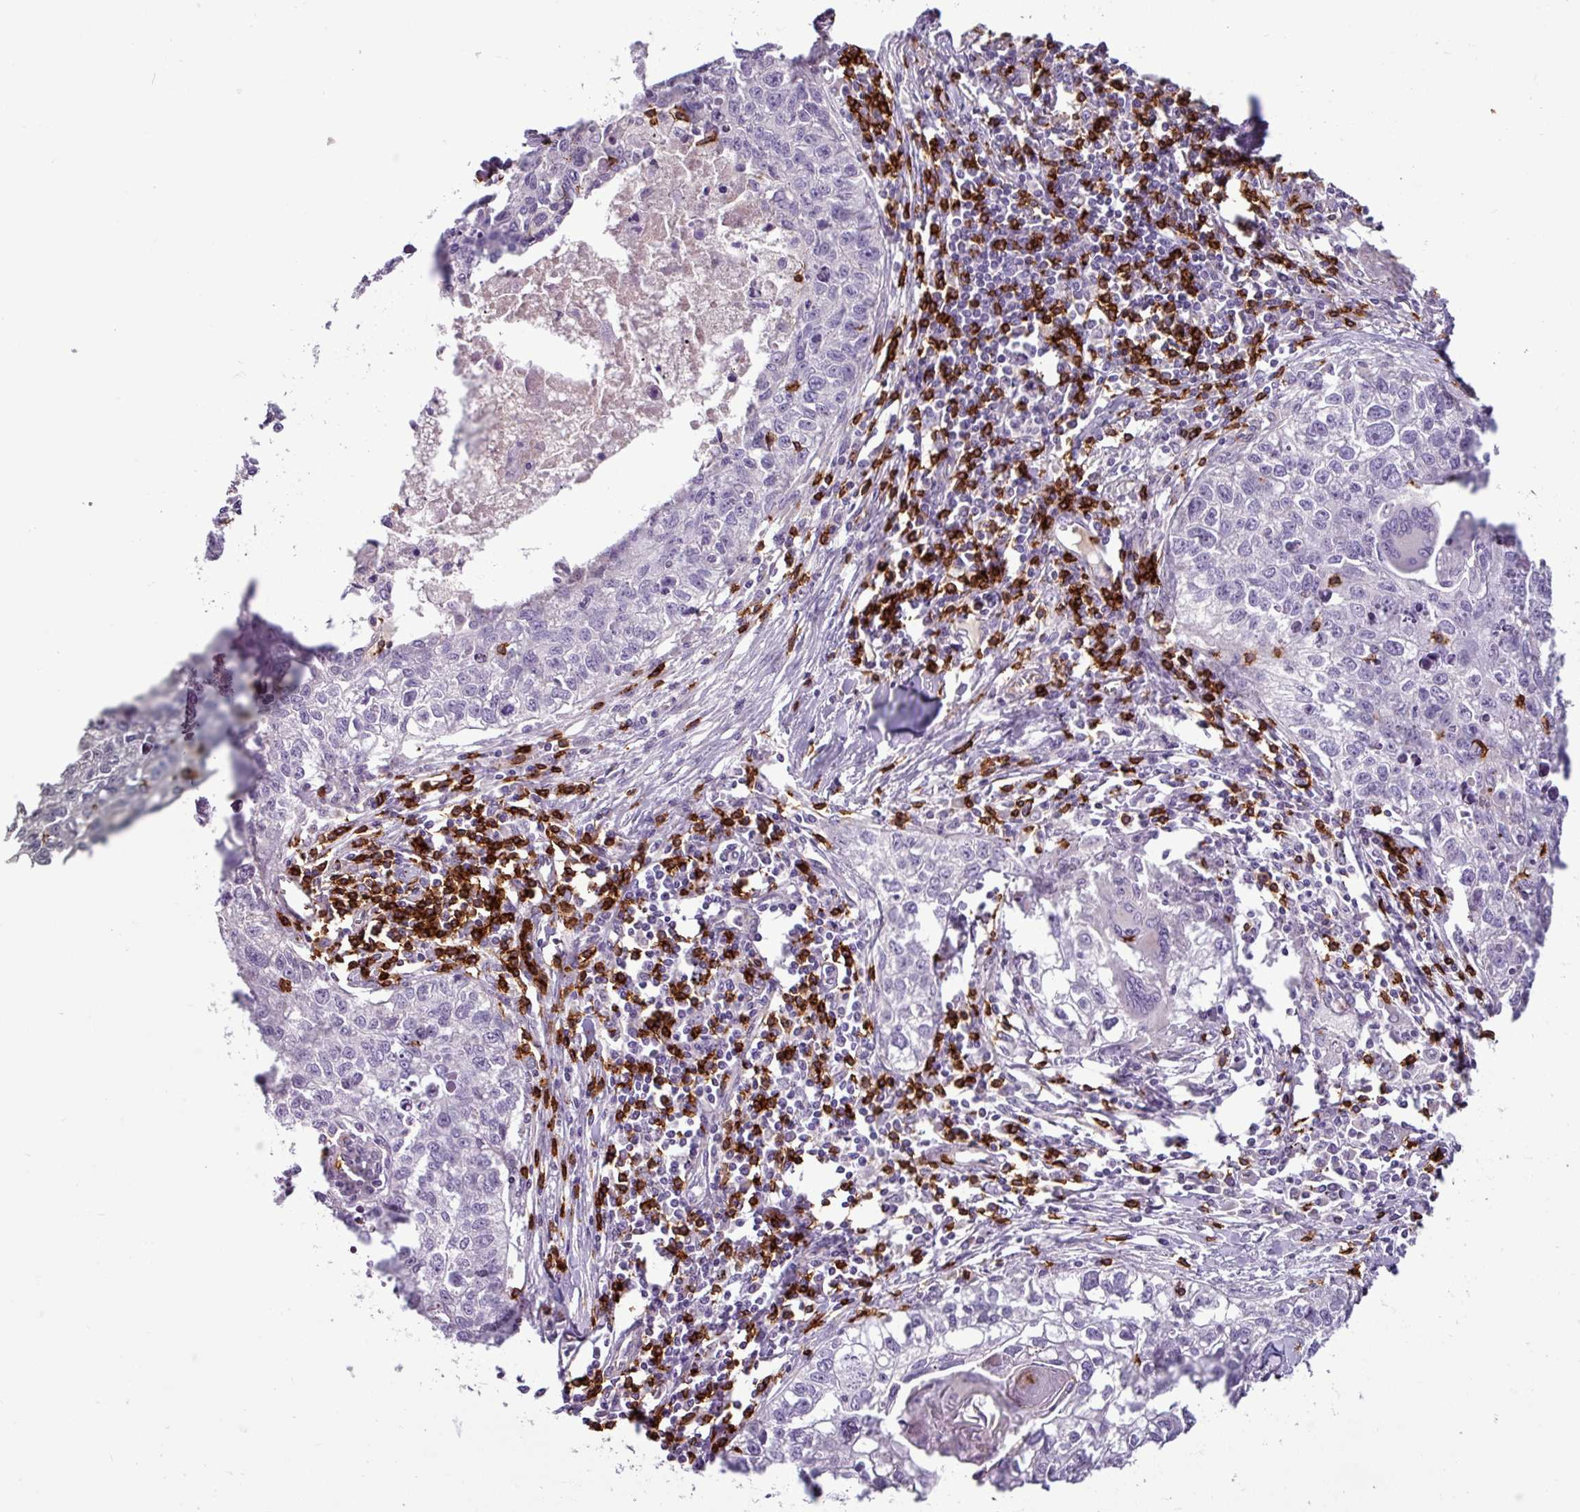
{"staining": {"intensity": "negative", "quantity": "none", "location": "none"}, "tissue": "lung cancer", "cell_type": "Tumor cells", "image_type": "cancer", "snomed": [{"axis": "morphology", "description": "Squamous cell carcinoma, NOS"}, {"axis": "topography", "description": "Lung"}], "caption": "An immunohistochemistry (IHC) histopathology image of lung squamous cell carcinoma is shown. There is no staining in tumor cells of lung squamous cell carcinoma.", "gene": "CD8A", "patient": {"sex": "male", "age": 74}}